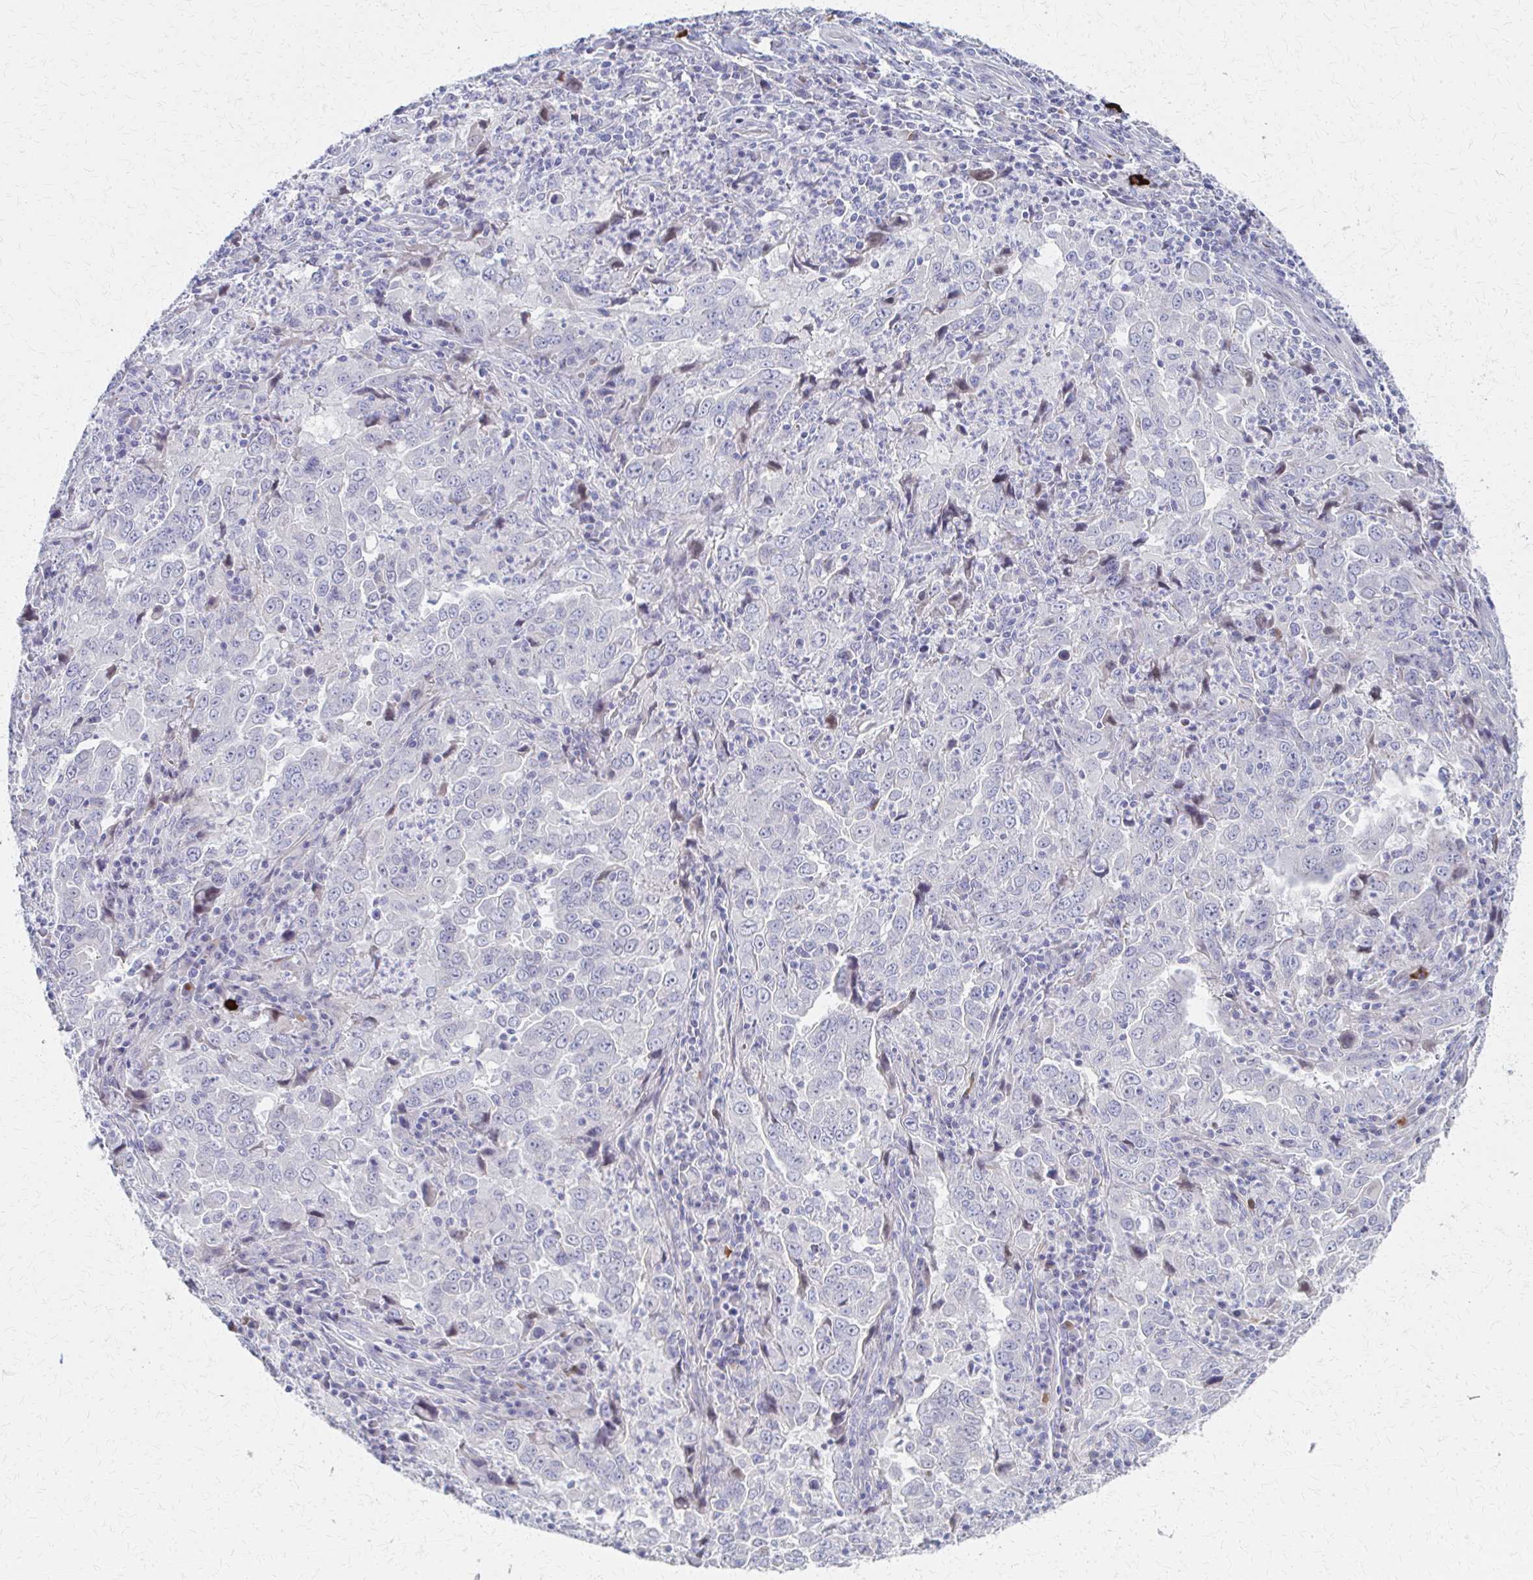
{"staining": {"intensity": "negative", "quantity": "none", "location": "none"}, "tissue": "lung cancer", "cell_type": "Tumor cells", "image_type": "cancer", "snomed": [{"axis": "morphology", "description": "Adenocarcinoma, NOS"}, {"axis": "topography", "description": "Lung"}], "caption": "This is an immunohistochemistry (IHC) image of human lung adenocarcinoma. There is no staining in tumor cells.", "gene": "MS4A2", "patient": {"sex": "male", "age": 67}}